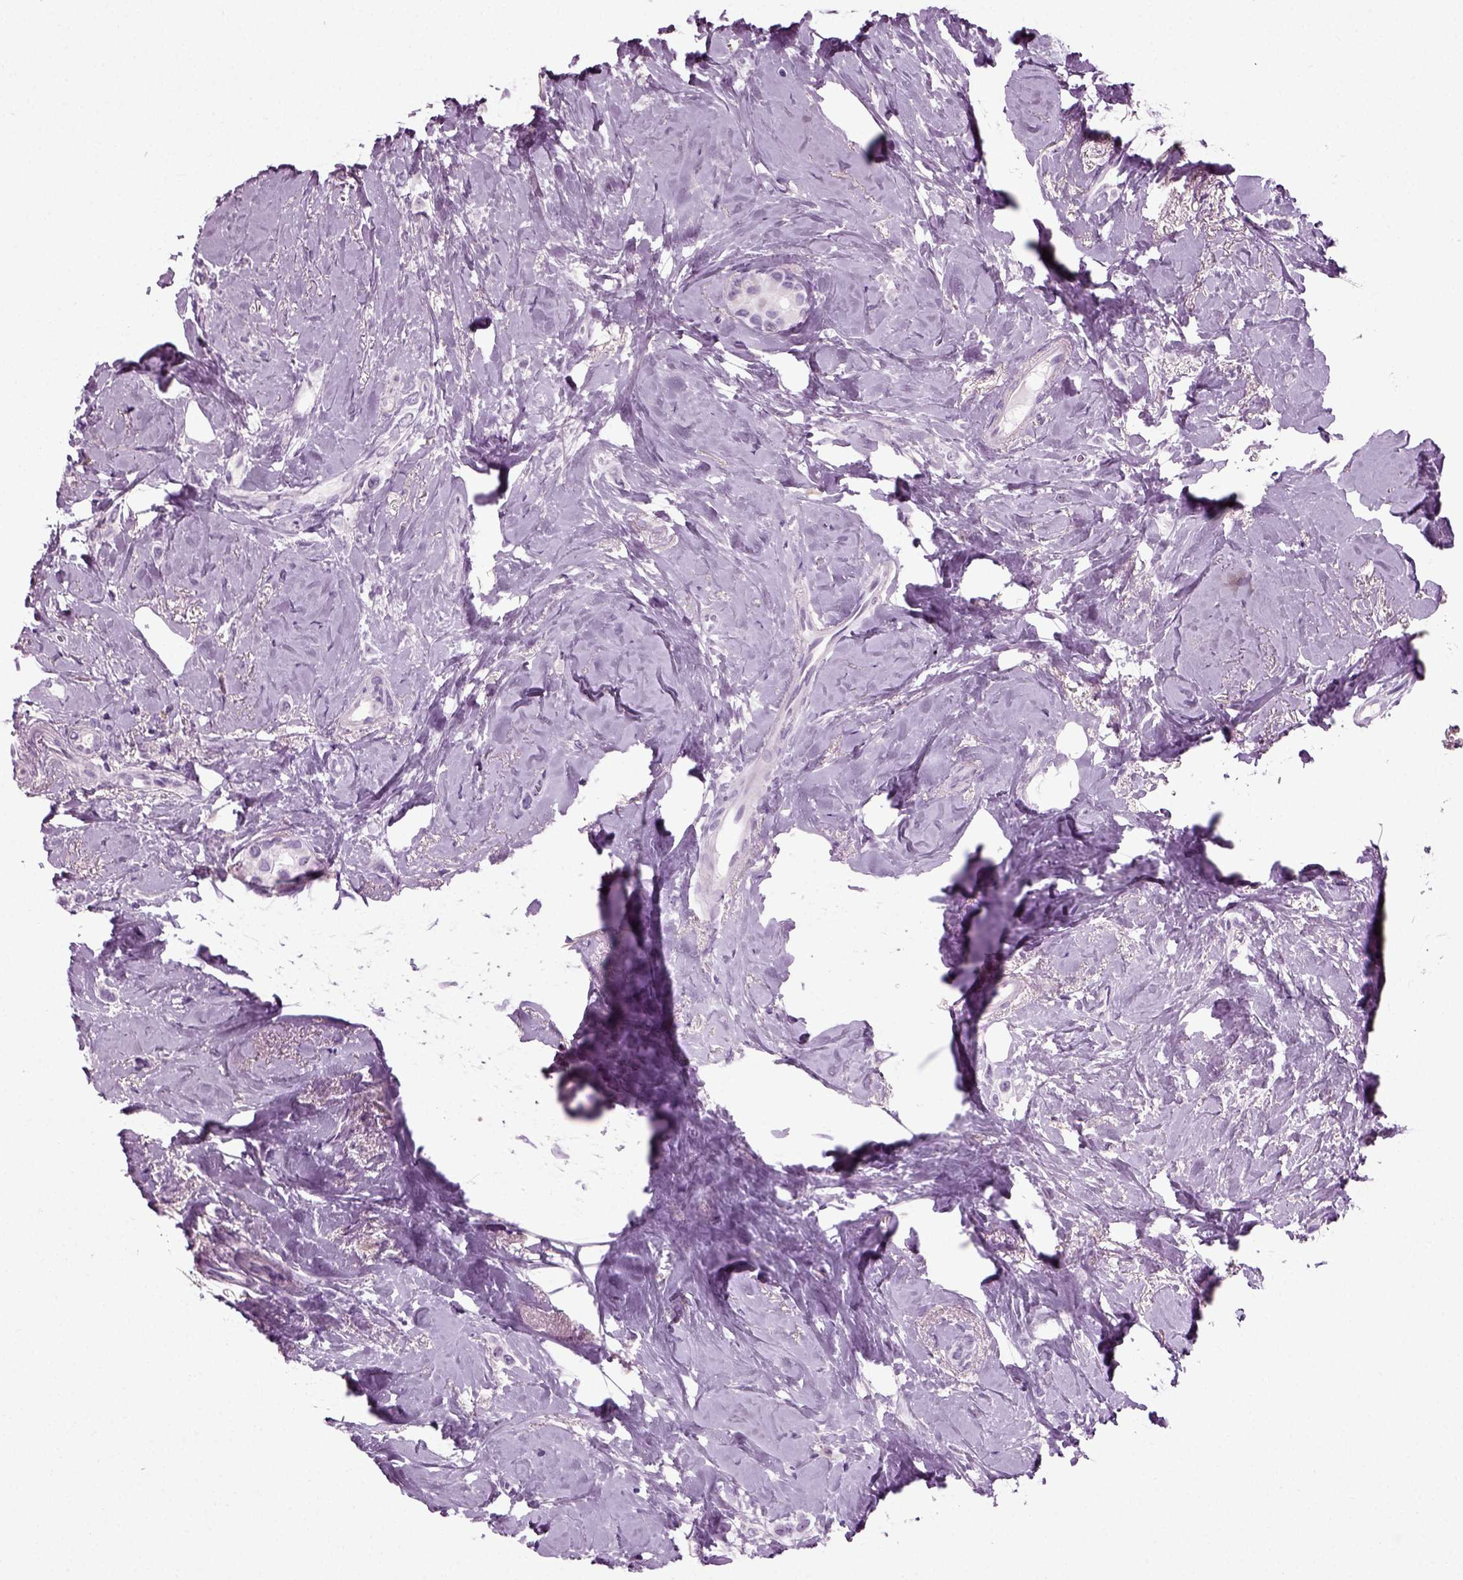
{"staining": {"intensity": "negative", "quantity": "none", "location": "none"}, "tissue": "breast cancer", "cell_type": "Tumor cells", "image_type": "cancer", "snomed": [{"axis": "morphology", "description": "Lobular carcinoma"}, {"axis": "topography", "description": "Breast"}], "caption": "IHC histopathology image of neoplastic tissue: human breast cancer stained with DAB demonstrates no significant protein staining in tumor cells. (DAB (3,3'-diaminobenzidine) immunohistochemistry (IHC), high magnification).", "gene": "PRLH", "patient": {"sex": "female", "age": 66}}